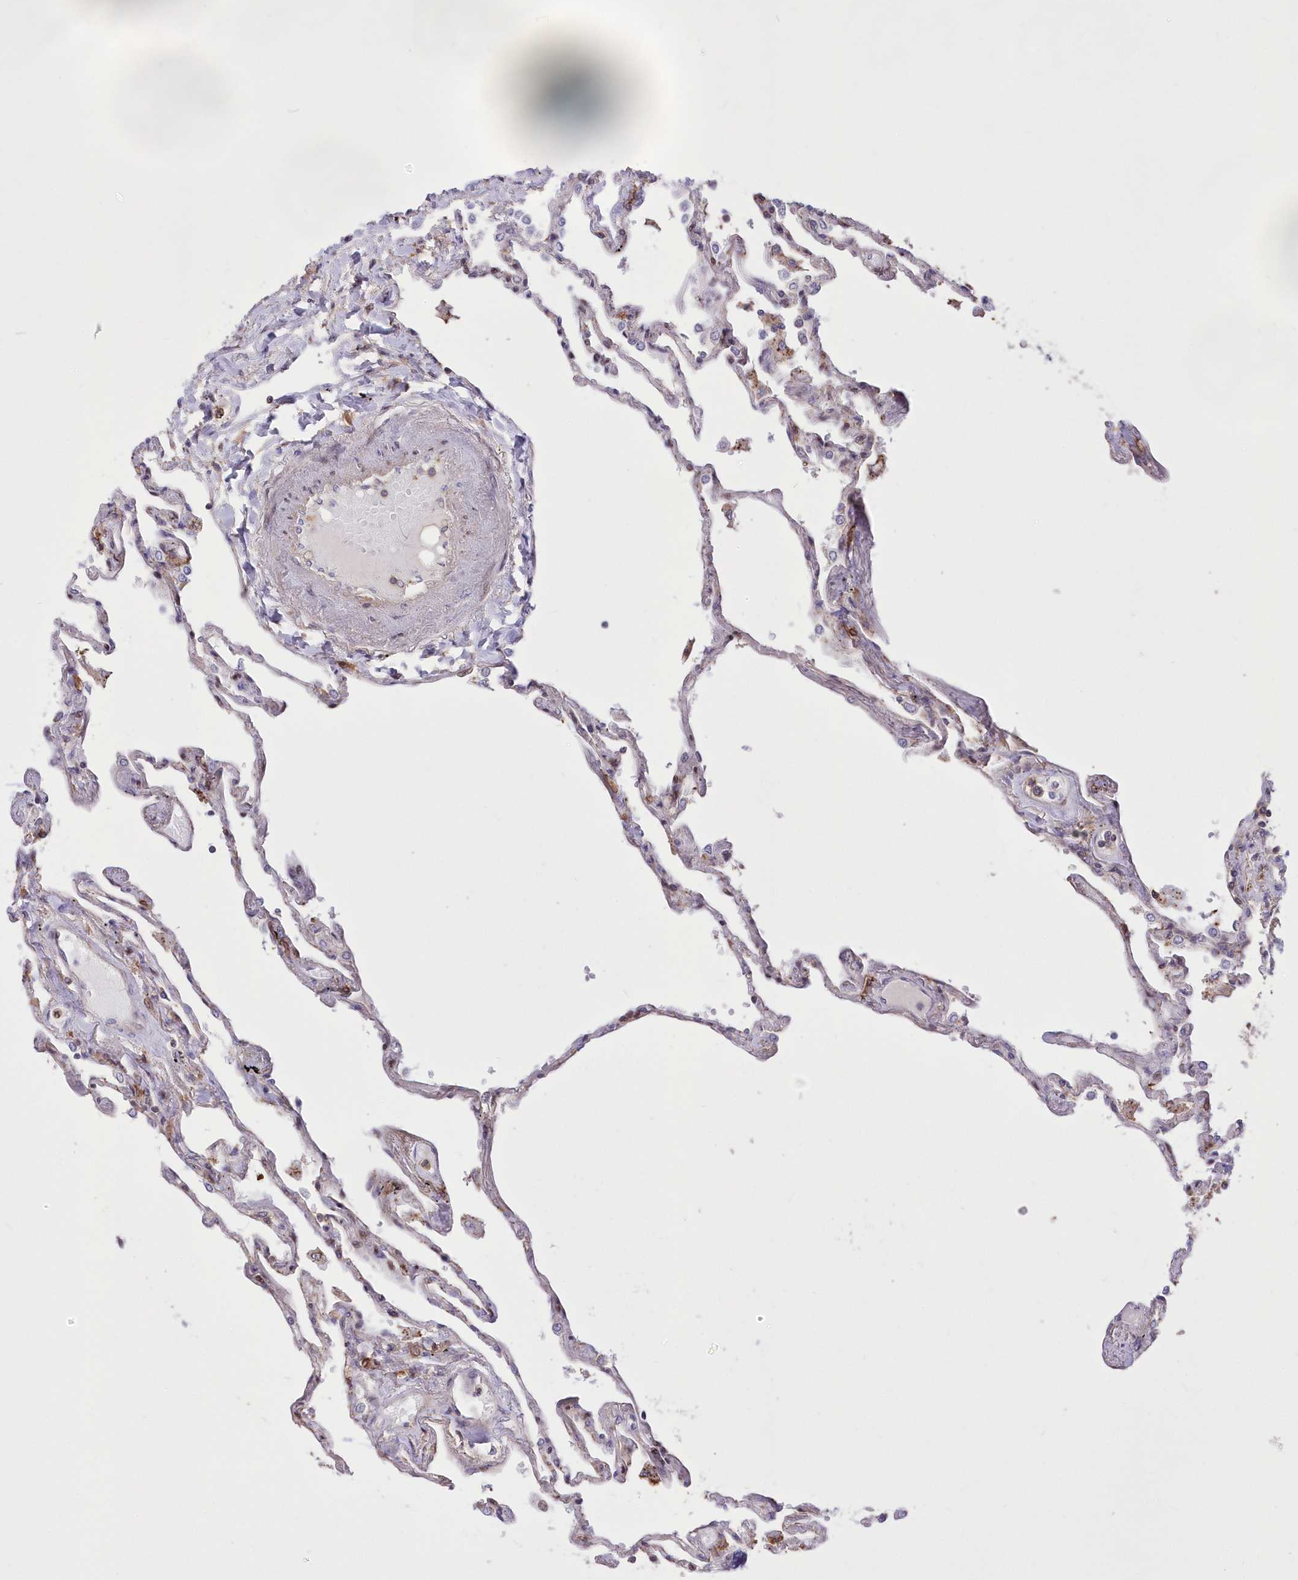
{"staining": {"intensity": "moderate", "quantity": "<25%", "location": "cytoplasmic/membranous"}, "tissue": "lung", "cell_type": "Alveolar cells", "image_type": "normal", "snomed": [{"axis": "morphology", "description": "Normal tissue, NOS"}, {"axis": "topography", "description": "Lung"}], "caption": "IHC of unremarkable human lung demonstrates low levels of moderate cytoplasmic/membranous positivity in approximately <25% of alveolar cells.", "gene": "RNPEPL1", "patient": {"sex": "female", "age": 67}}